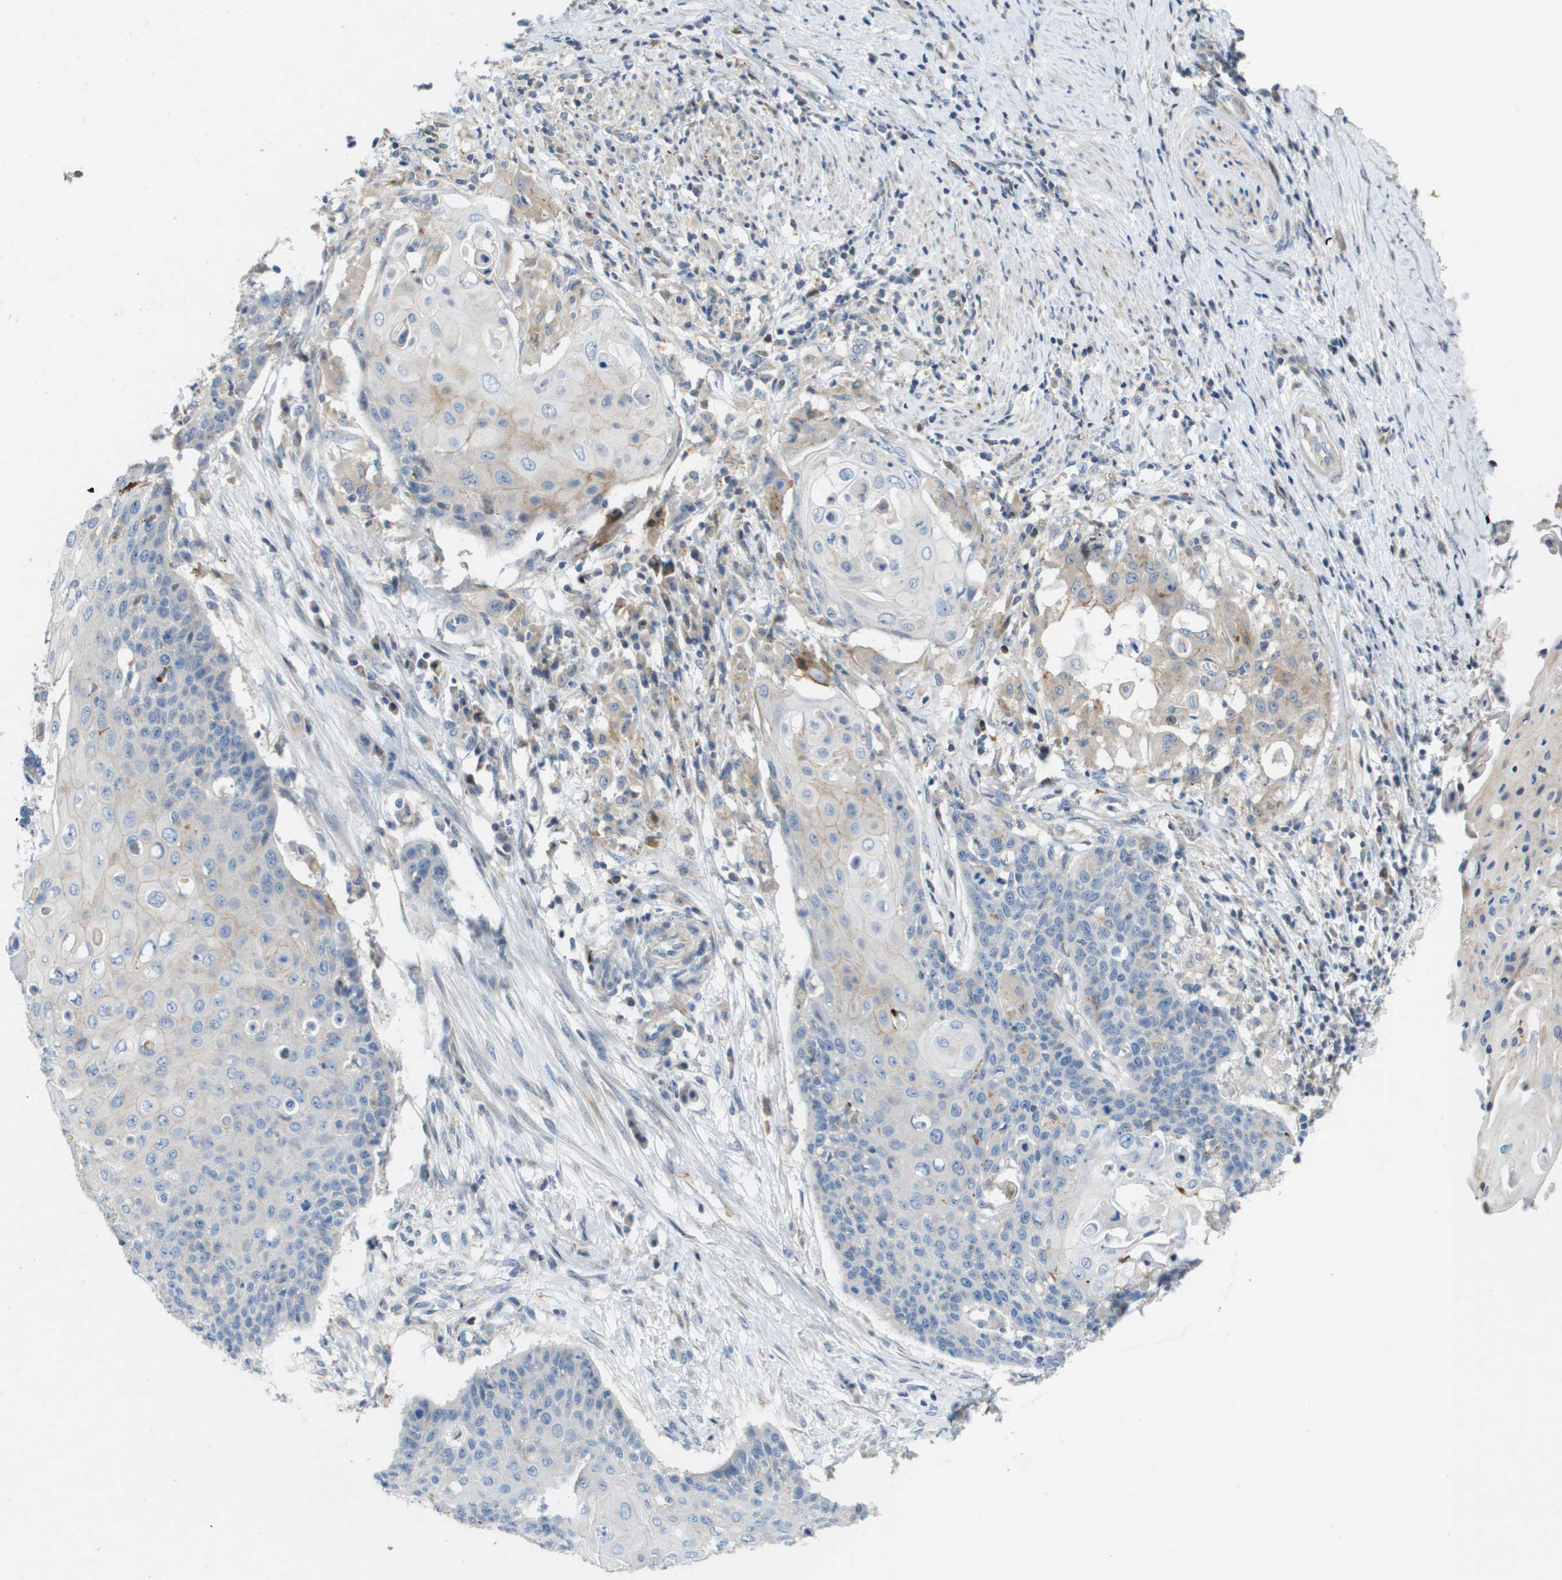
{"staining": {"intensity": "weak", "quantity": "<25%", "location": "cytoplasmic/membranous"}, "tissue": "cervical cancer", "cell_type": "Tumor cells", "image_type": "cancer", "snomed": [{"axis": "morphology", "description": "Squamous cell carcinoma, NOS"}, {"axis": "topography", "description": "Cervix"}], "caption": "Immunohistochemical staining of human squamous cell carcinoma (cervical) exhibits no significant staining in tumor cells.", "gene": "SCN4B", "patient": {"sex": "female", "age": 39}}